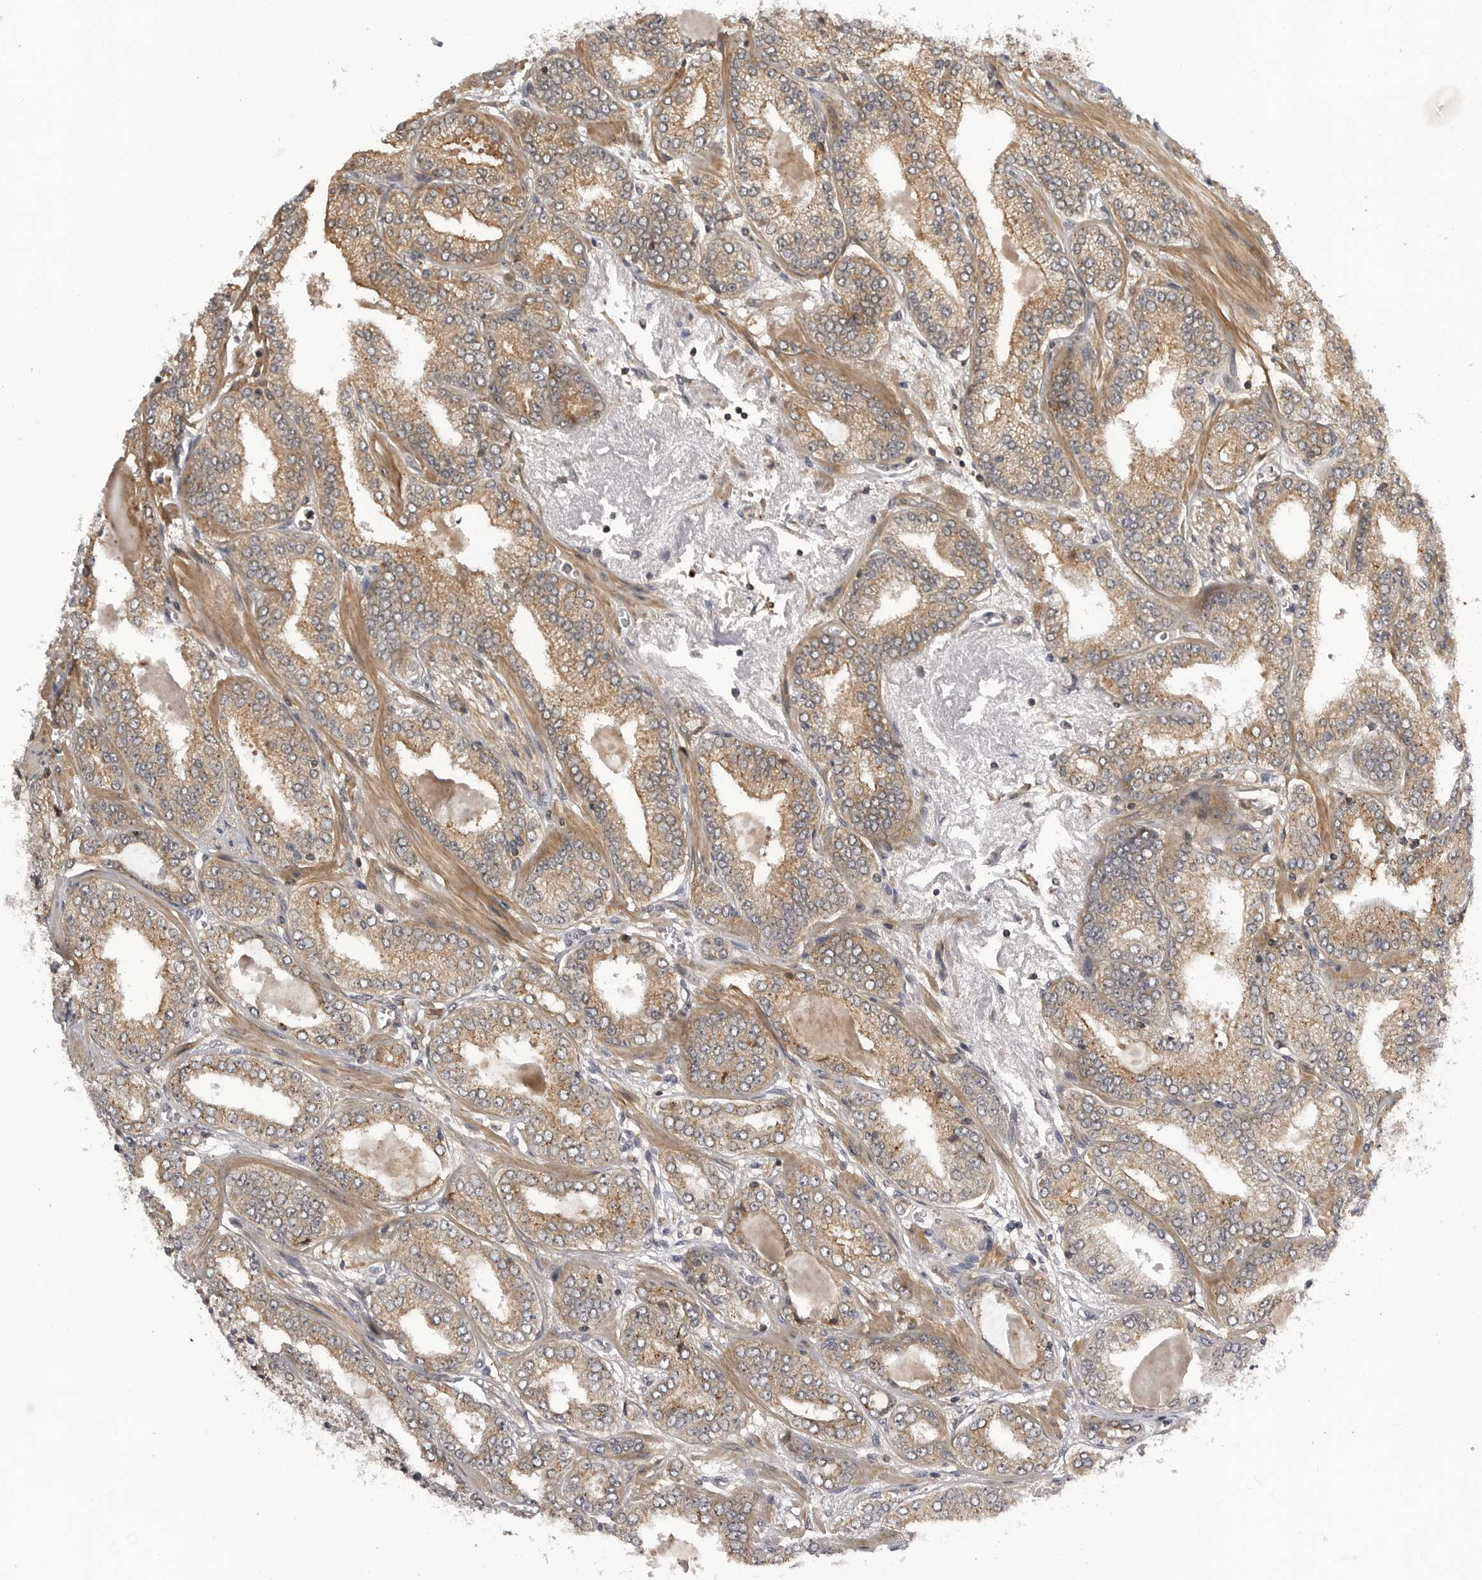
{"staining": {"intensity": "moderate", "quantity": ">75%", "location": "cytoplasmic/membranous"}, "tissue": "prostate cancer", "cell_type": "Tumor cells", "image_type": "cancer", "snomed": [{"axis": "morphology", "description": "Adenocarcinoma, High grade"}, {"axis": "topography", "description": "Prostate"}], "caption": "Prostate adenocarcinoma (high-grade) stained with a protein marker demonstrates moderate staining in tumor cells.", "gene": "LRRC45", "patient": {"sex": "male", "age": 71}}